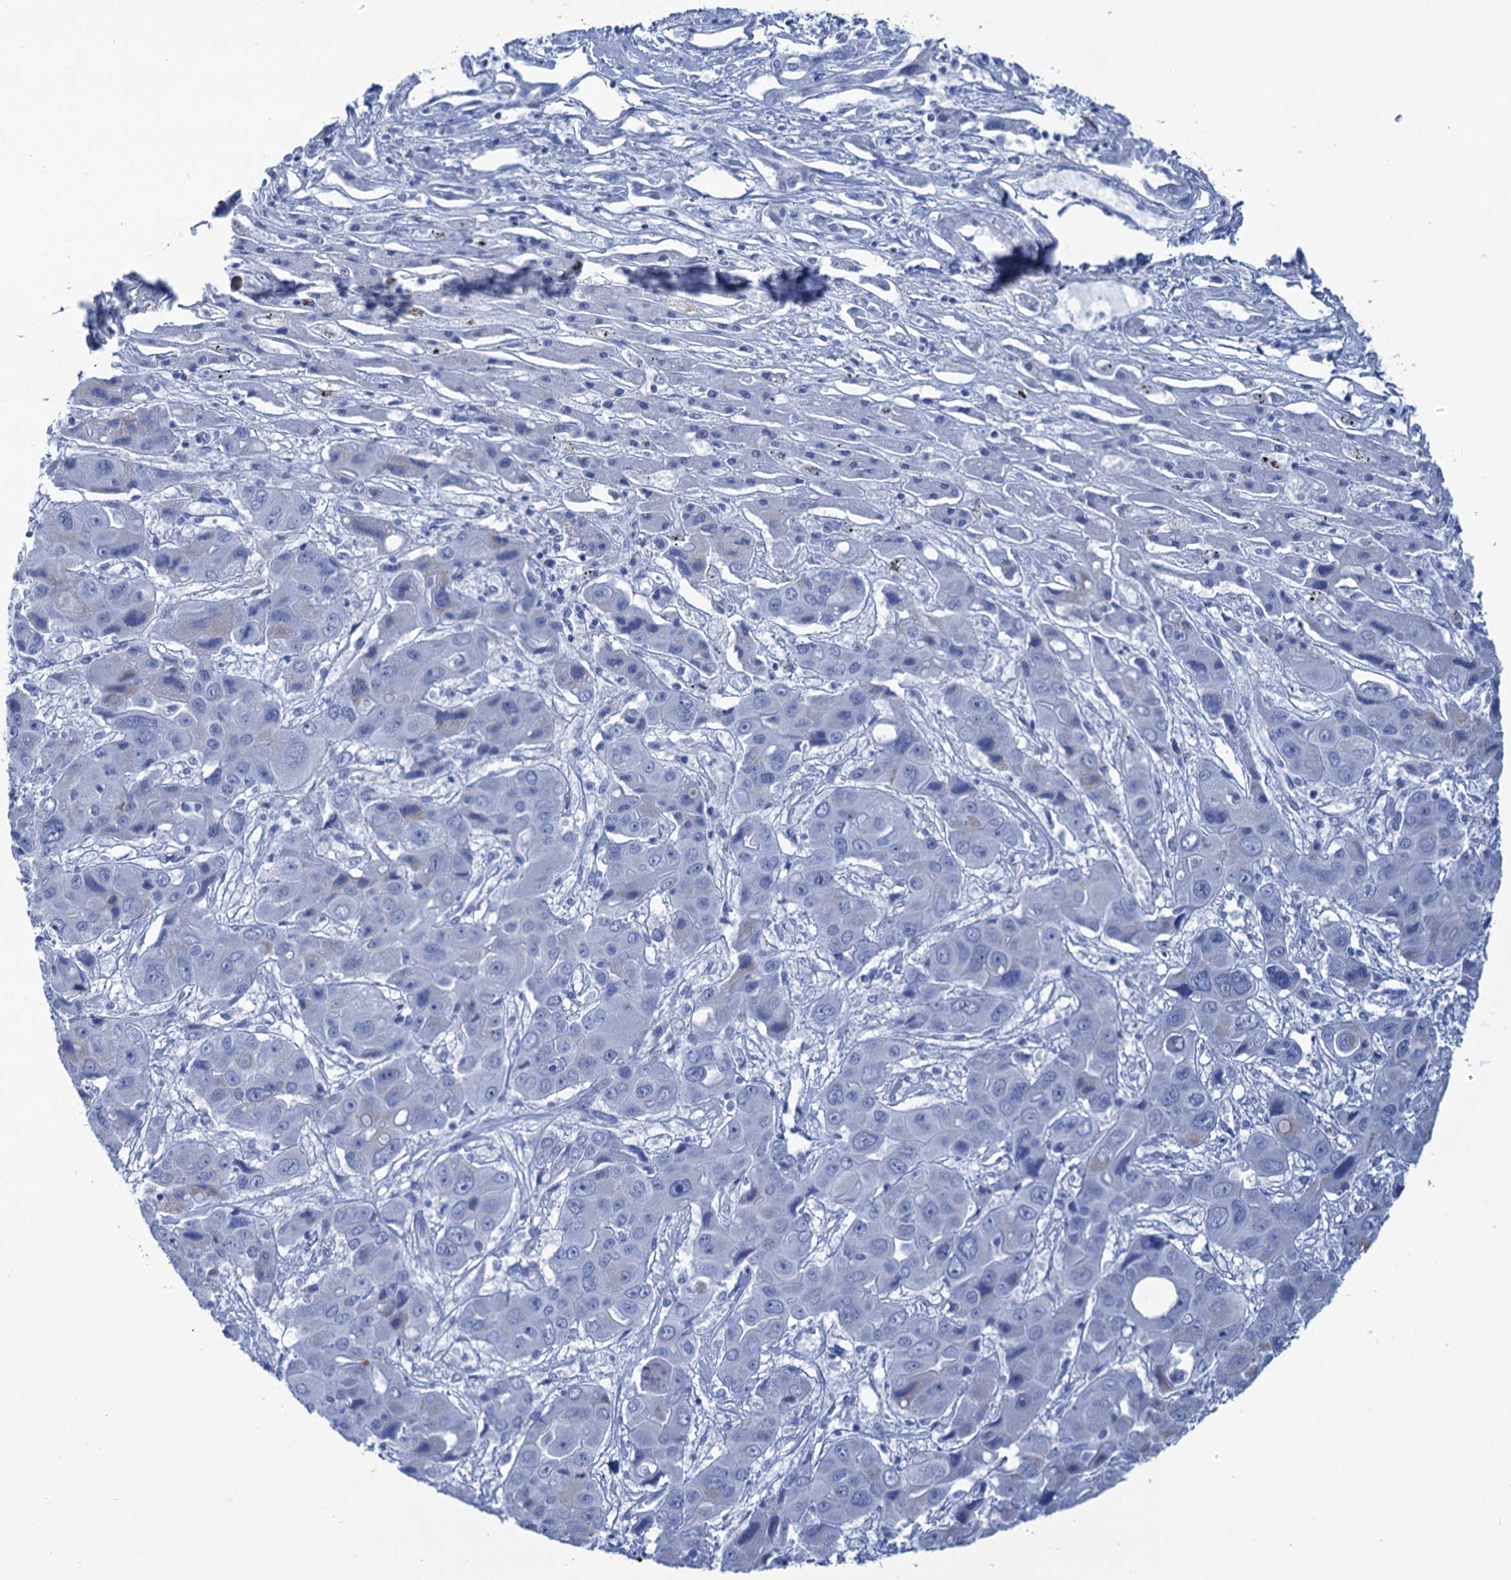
{"staining": {"intensity": "negative", "quantity": "none", "location": "none"}, "tissue": "liver cancer", "cell_type": "Tumor cells", "image_type": "cancer", "snomed": [{"axis": "morphology", "description": "Cholangiocarcinoma"}, {"axis": "topography", "description": "Liver"}], "caption": "An image of human liver cholangiocarcinoma is negative for staining in tumor cells.", "gene": "CABYR", "patient": {"sex": "male", "age": 67}}